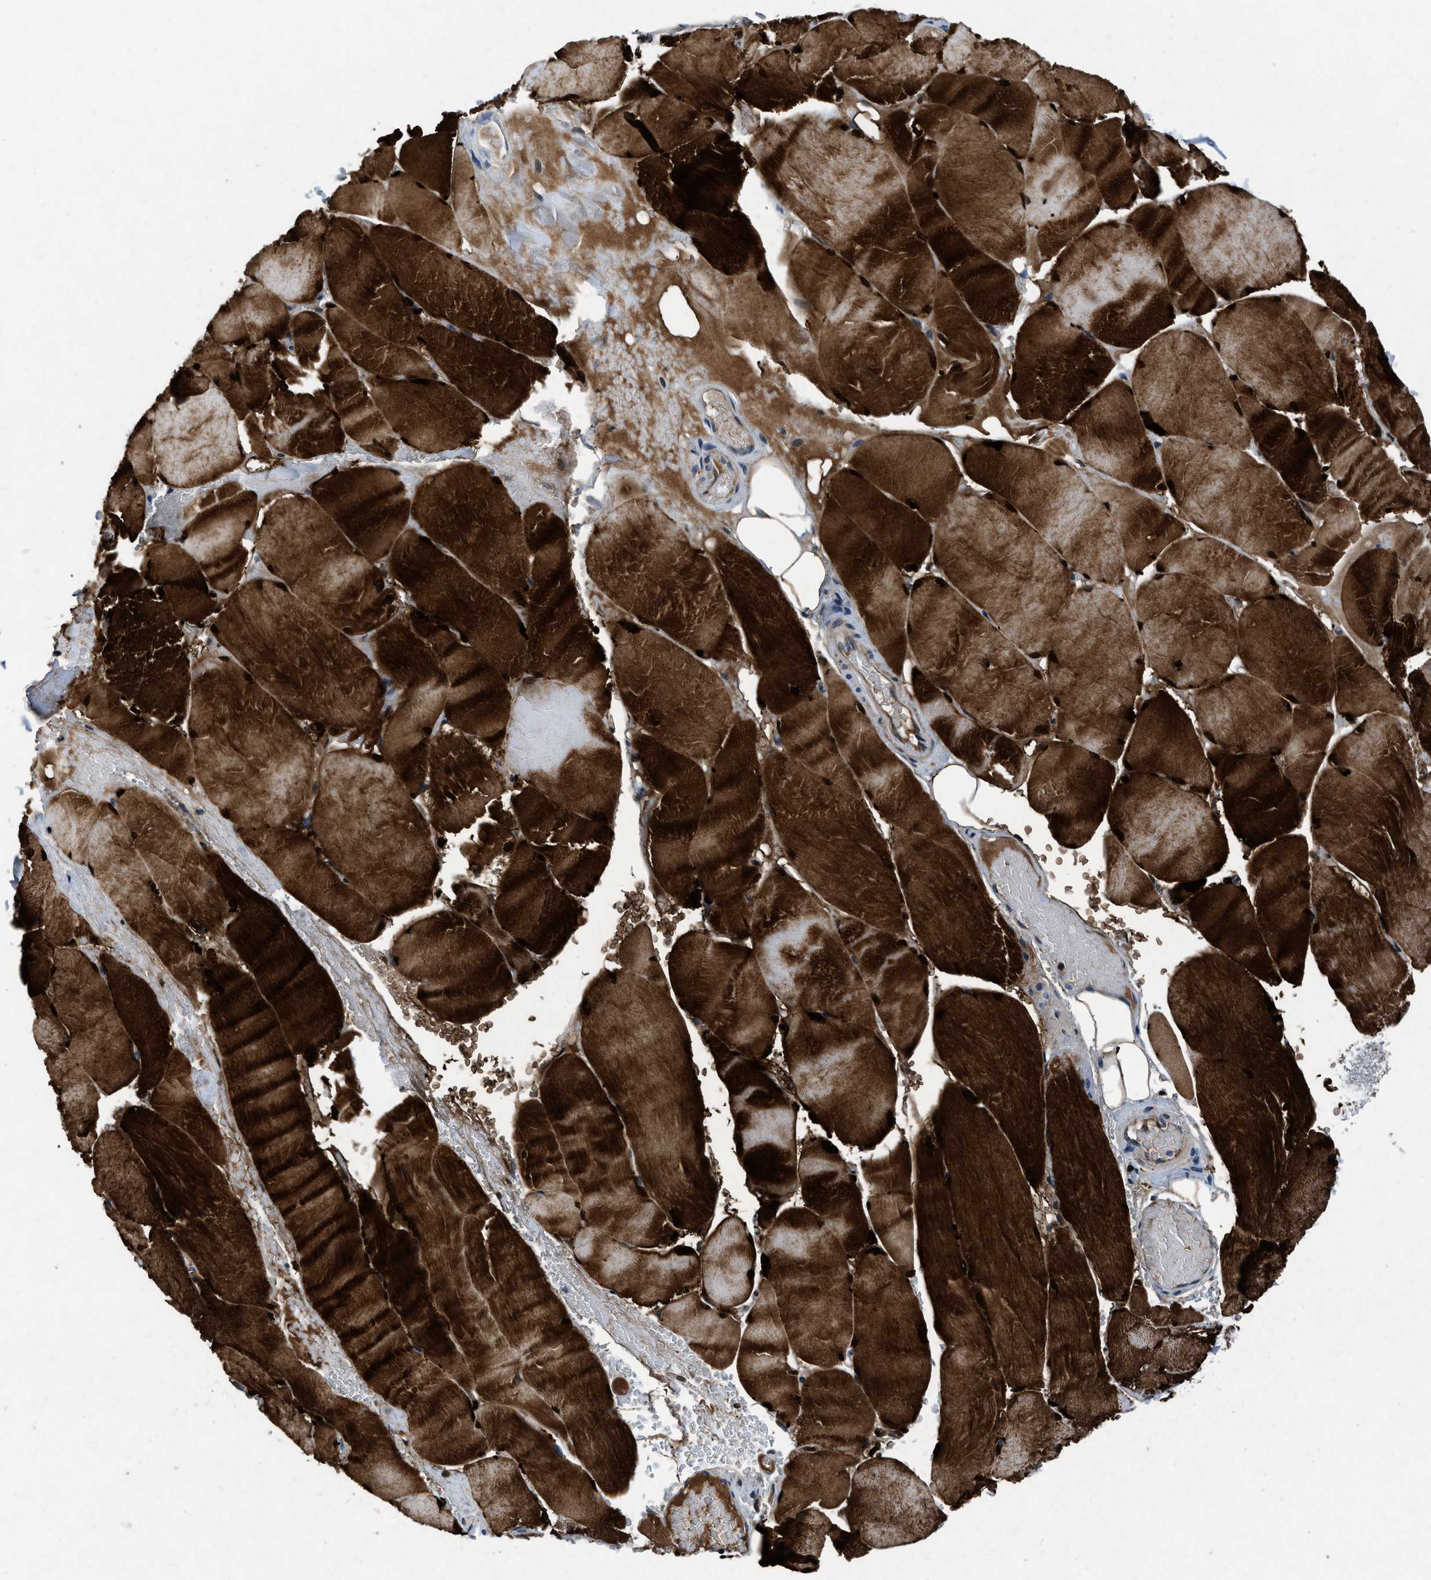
{"staining": {"intensity": "strong", "quantity": ">75%", "location": "cytoplasmic/membranous,nuclear"}, "tissue": "skeletal muscle", "cell_type": "Myocytes", "image_type": "normal", "snomed": [{"axis": "morphology", "description": "Normal tissue, NOS"}, {"axis": "topography", "description": "Skin"}, {"axis": "topography", "description": "Skeletal muscle"}], "caption": "This histopathology image exhibits unremarkable skeletal muscle stained with immunohistochemistry (IHC) to label a protein in brown. The cytoplasmic/membranous,nuclear of myocytes show strong positivity for the protein. Nuclei are counter-stained blue.", "gene": "PHLDA1", "patient": {"sex": "male", "age": 83}}